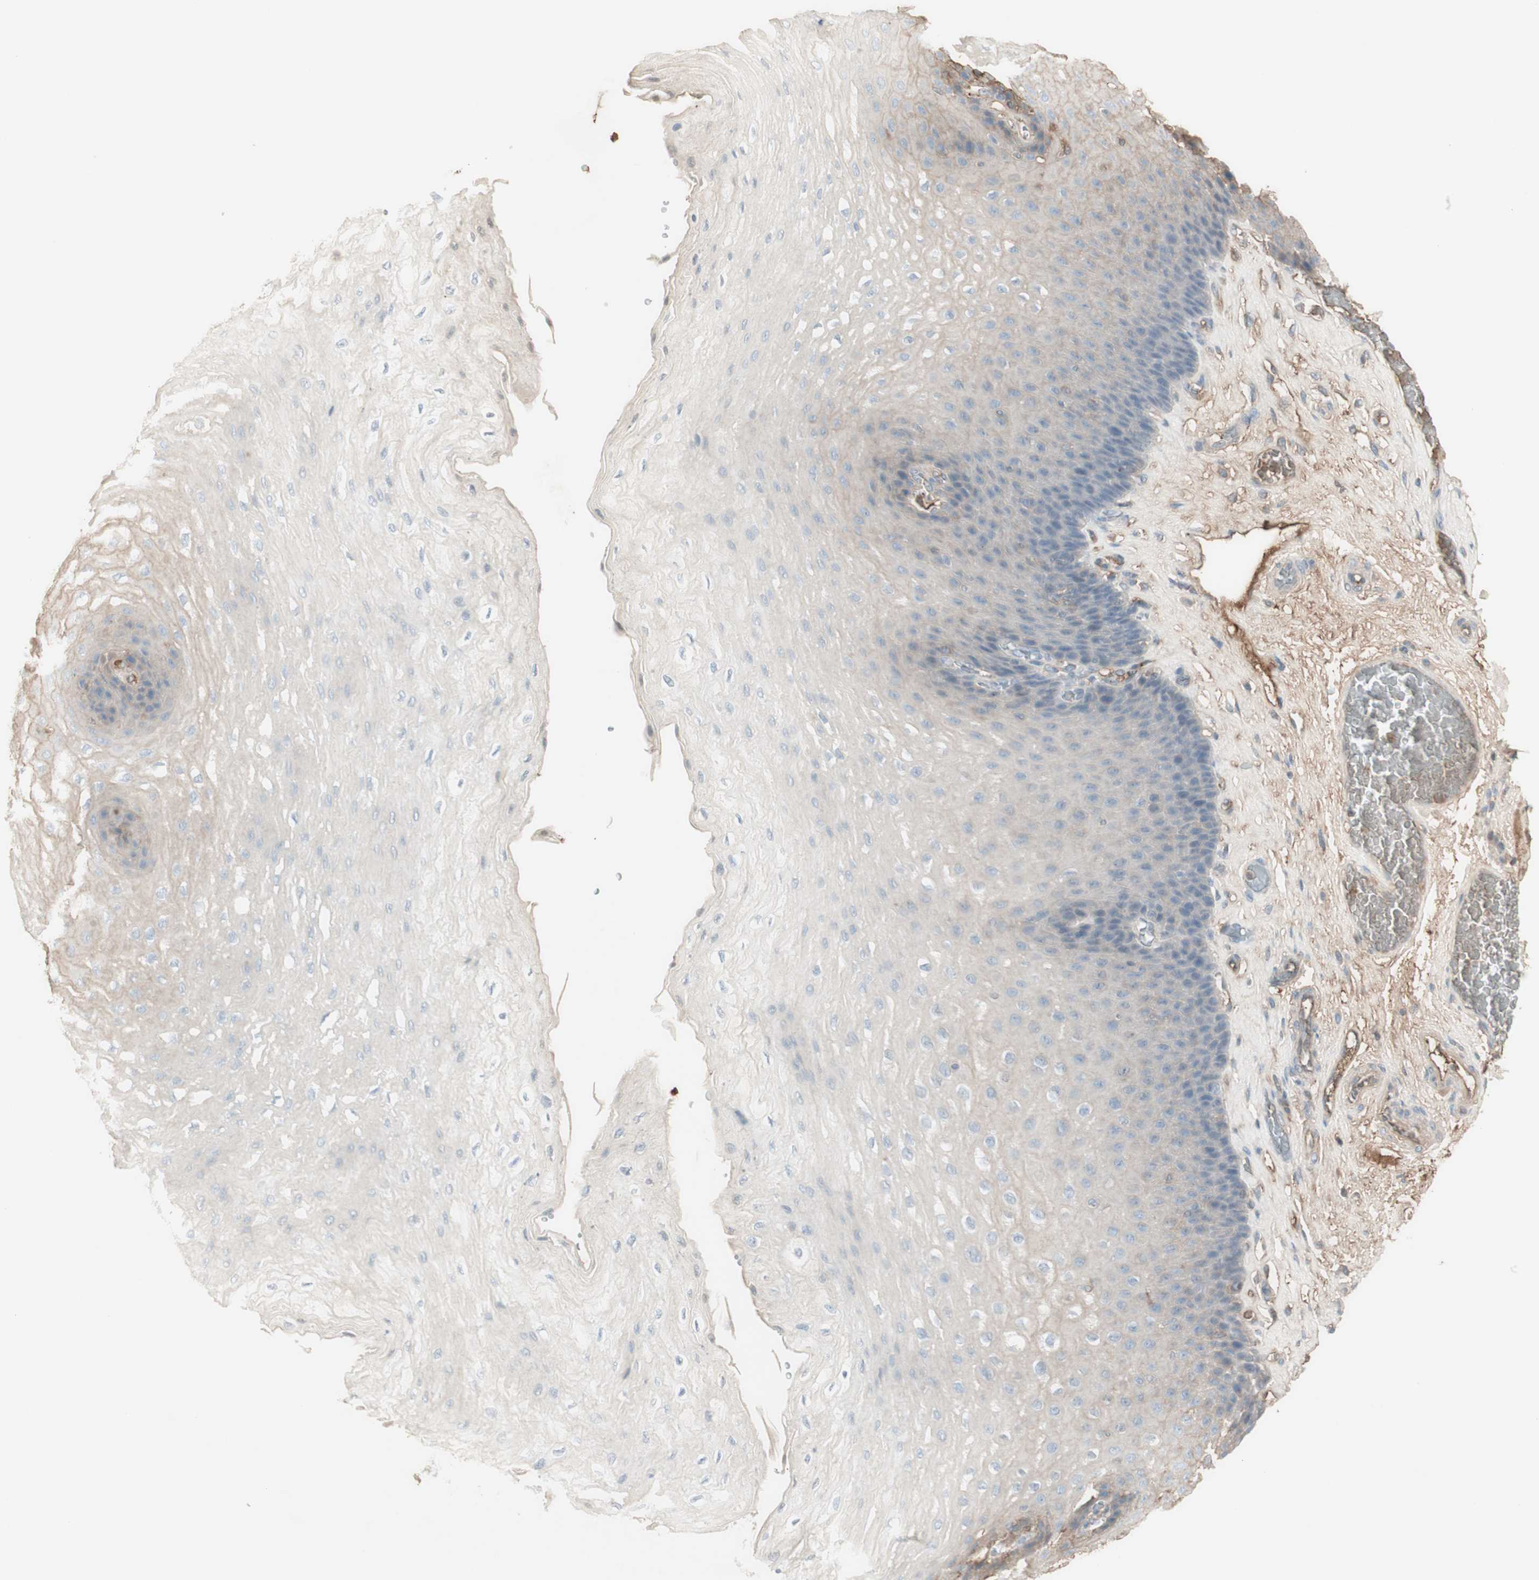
{"staining": {"intensity": "negative", "quantity": "none", "location": "none"}, "tissue": "esophagus", "cell_type": "Squamous epithelial cells", "image_type": "normal", "snomed": [{"axis": "morphology", "description": "Normal tissue, NOS"}, {"axis": "topography", "description": "Esophagus"}], "caption": "Immunohistochemistry micrograph of benign esophagus stained for a protein (brown), which reveals no positivity in squamous epithelial cells.", "gene": "IFNG", "patient": {"sex": "female", "age": 72}}